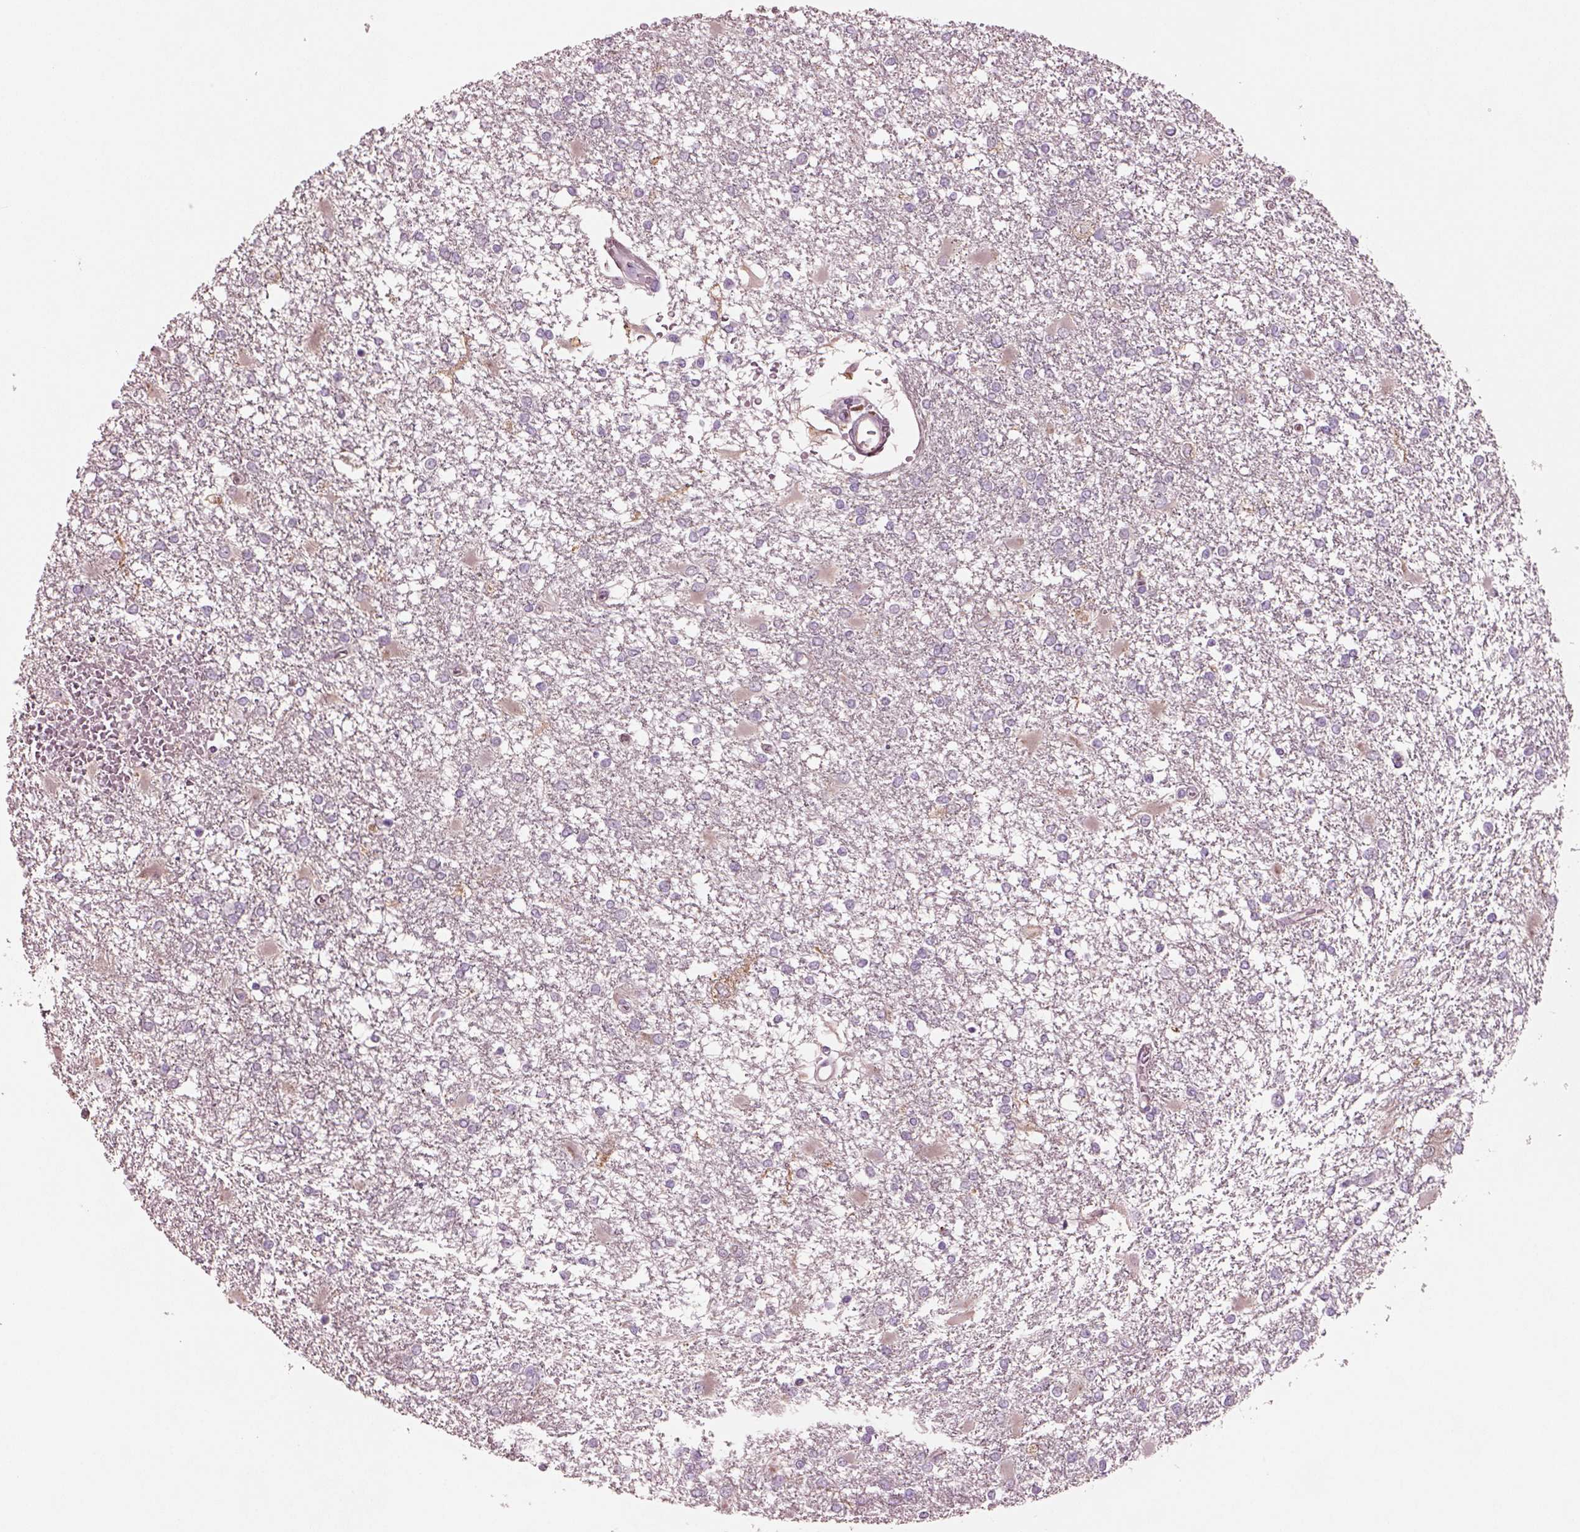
{"staining": {"intensity": "negative", "quantity": "none", "location": "none"}, "tissue": "glioma", "cell_type": "Tumor cells", "image_type": "cancer", "snomed": [{"axis": "morphology", "description": "Glioma, malignant, High grade"}, {"axis": "topography", "description": "Cerebral cortex"}], "caption": "Glioma was stained to show a protein in brown. There is no significant positivity in tumor cells.", "gene": "PLPP7", "patient": {"sex": "male", "age": 79}}